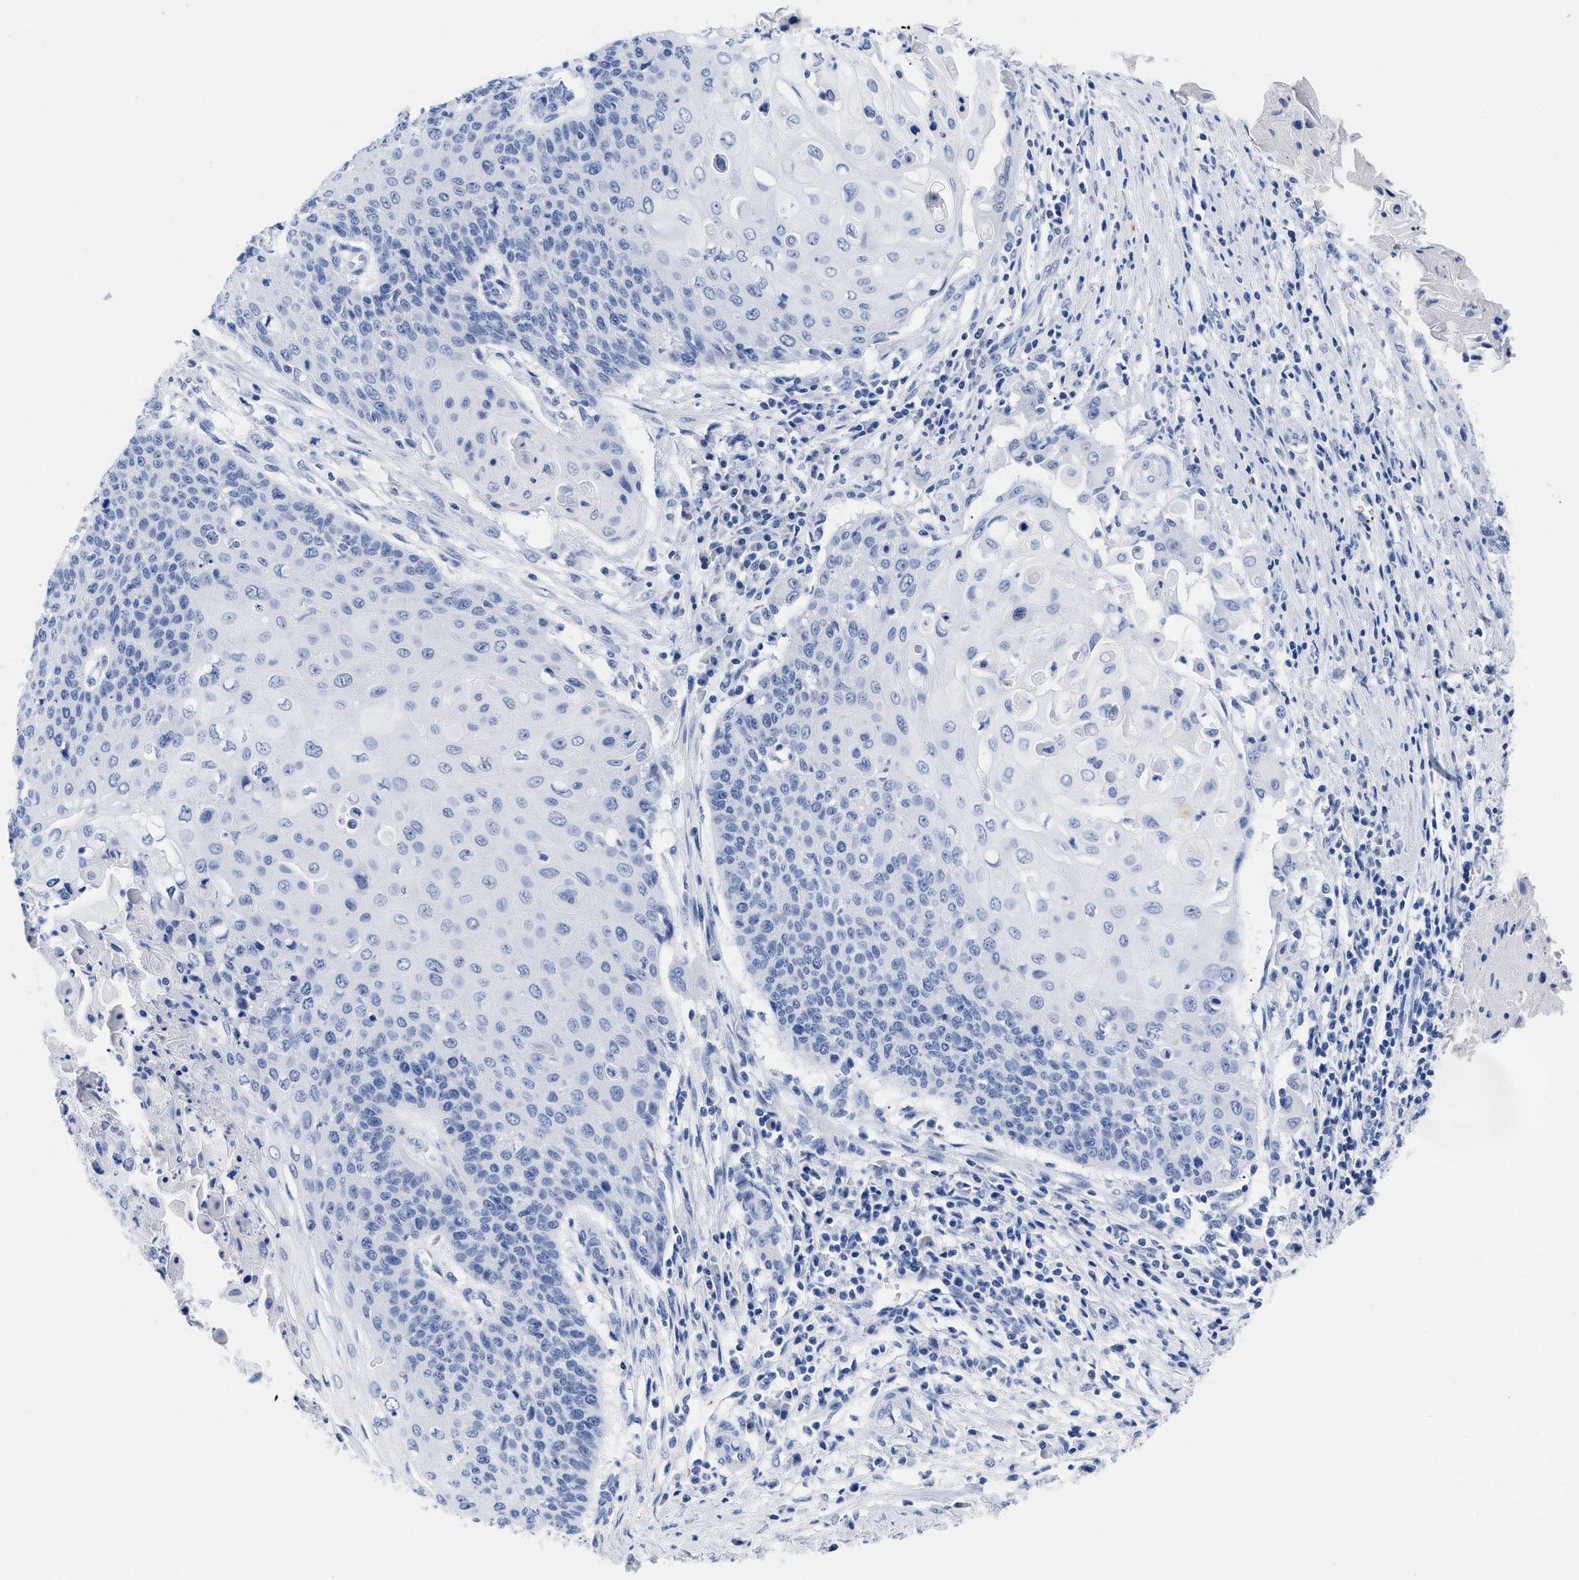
{"staining": {"intensity": "negative", "quantity": "none", "location": "none"}, "tissue": "cervical cancer", "cell_type": "Tumor cells", "image_type": "cancer", "snomed": [{"axis": "morphology", "description": "Squamous cell carcinoma, NOS"}, {"axis": "topography", "description": "Cervix"}], "caption": "IHC micrograph of squamous cell carcinoma (cervical) stained for a protein (brown), which demonstrates no expression in tumor cells.", "gene": "TREML1", "patient": {"sex": "female", "age": 39}}